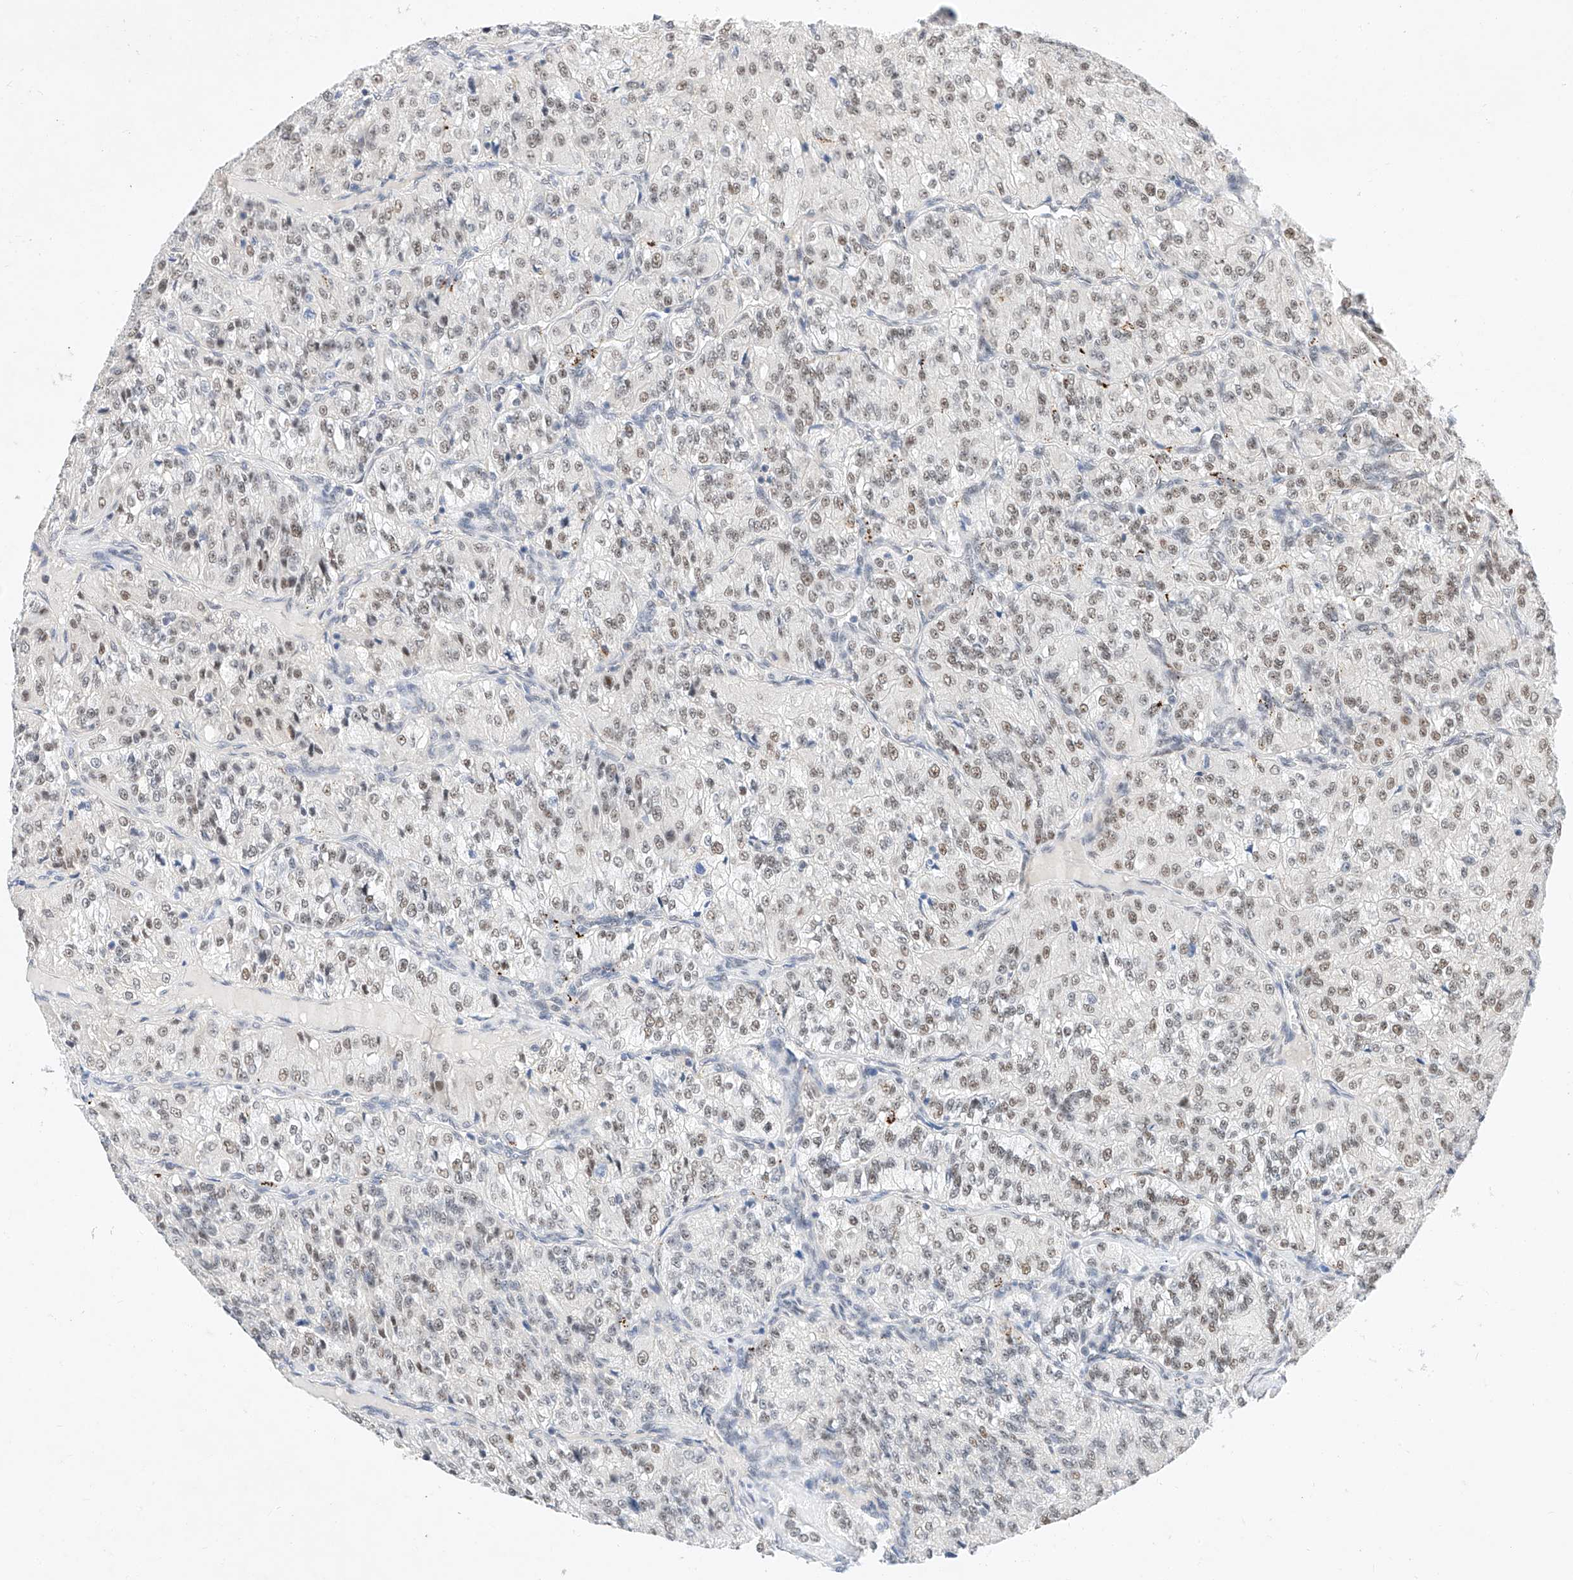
{"staining": {"intensity": "weak", "quantity": "25%-75%", "location": "nuclear"}, "tissue": "renal cancer", "cell_type": "Tumor cells", "image_type": "cancer", "snomed": [{"axis": "morphology", "description": "Adenocarcinoma, NOS"}, {"axis": "topography", "description": "Kidney"}], "caption": "A micrograph of renal adenocarcinoma stained for a protein exhibits weak nuclear brown staining in tumor cells. (Stains: DAB in brown, nuclei in blue, Microscopy: brightfield microscopy at high magnification).", "gene": "KCNJ1", "patient": {"sex": "female", "age": 63}}